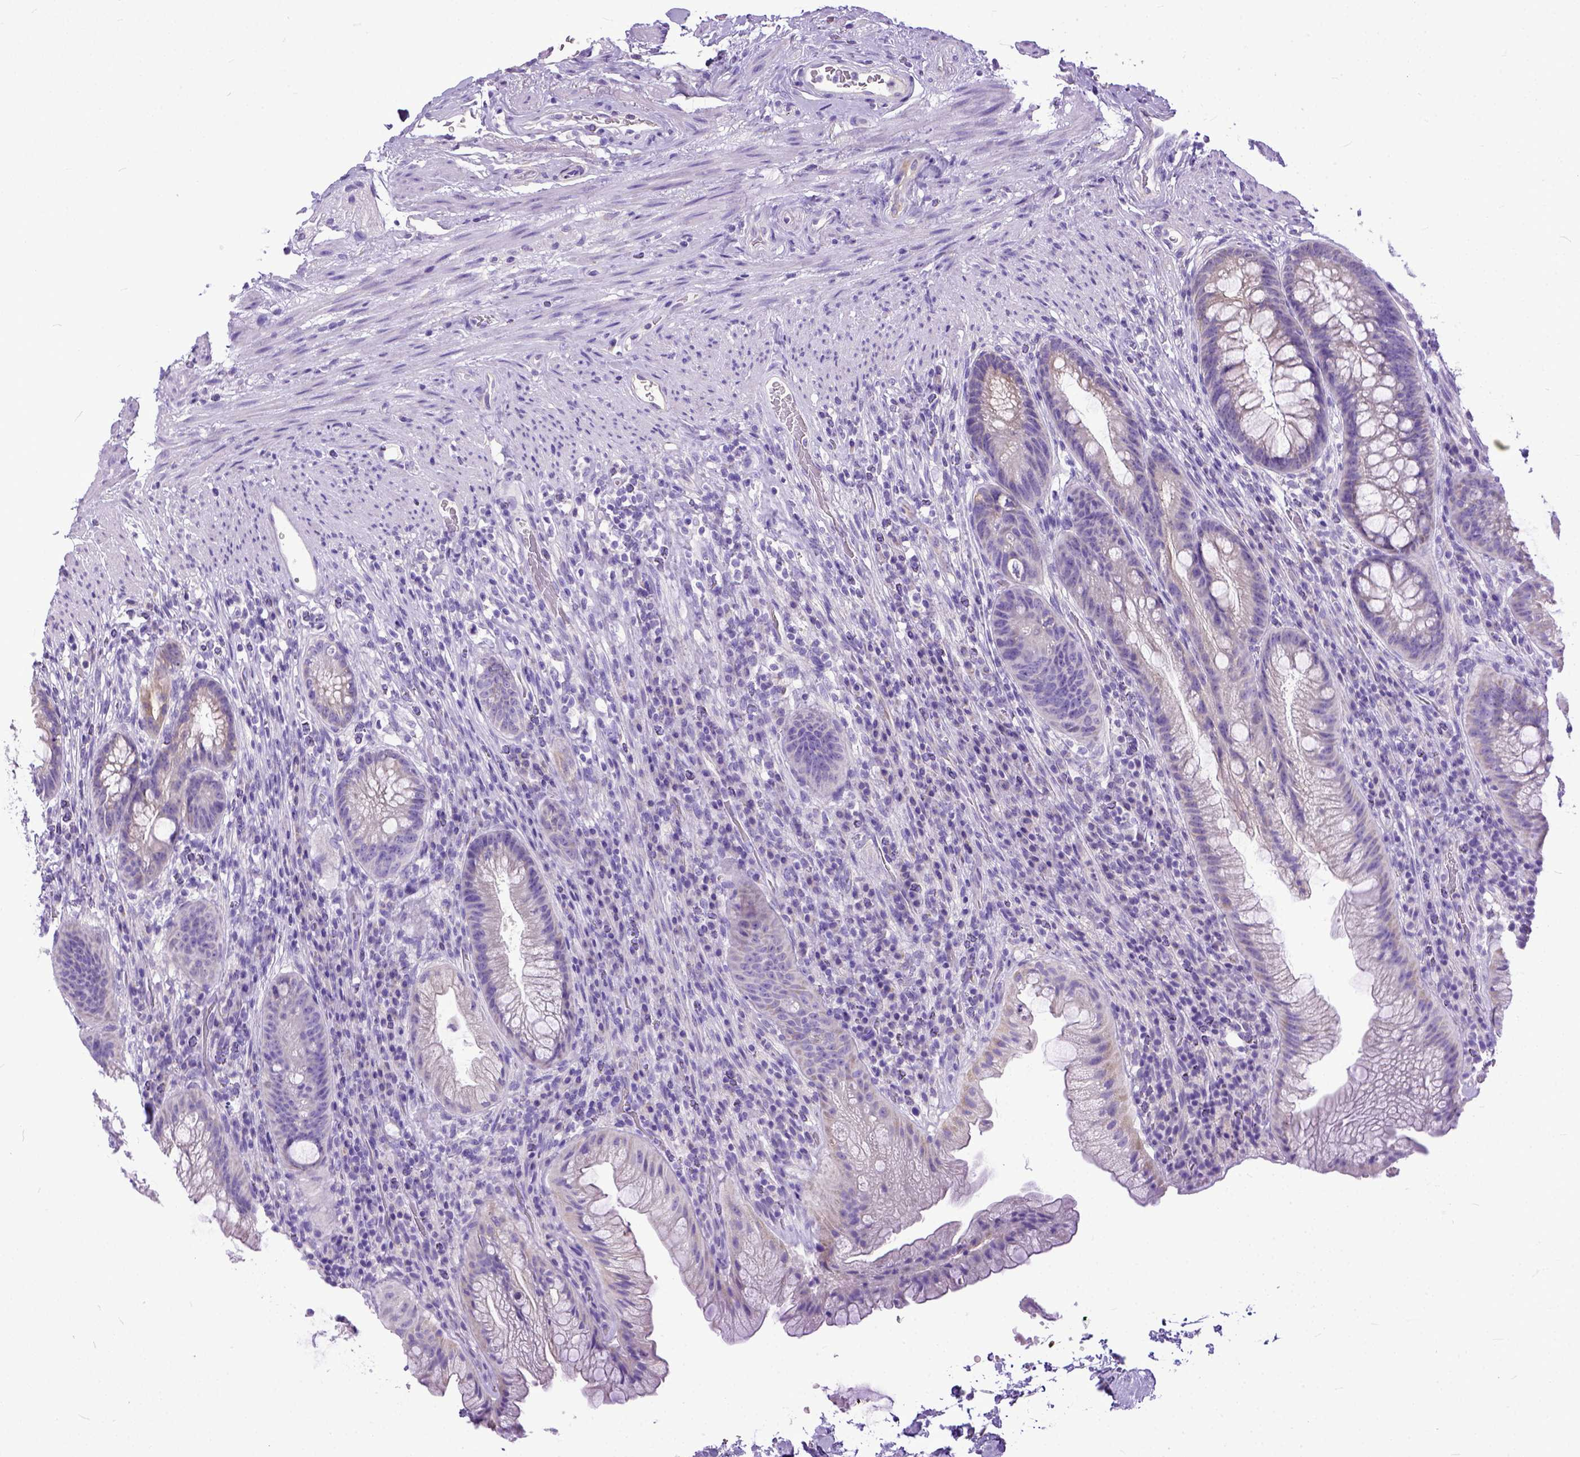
{"staining": {"intensity": "negative", "quantity": "none", "location": "none"}, "tissue": "rectum", "cell_type": "Glandular cells", "image_type": "normal", "snomed": [{"axis": "morphology", "description": "Normal tissue, NOS"}, {"axis": "topography", "description": "Smooth muscle"}, {"axis": "topography", "description": "Rectum"}], "caption": "The histopathology image reveals no staining of glandular cells in benign rectum. (Immunohistochemistry, brightfield microscopy, high magnification).", "gene": "PPL", "patient": {"sex": "male", "age": 53}}